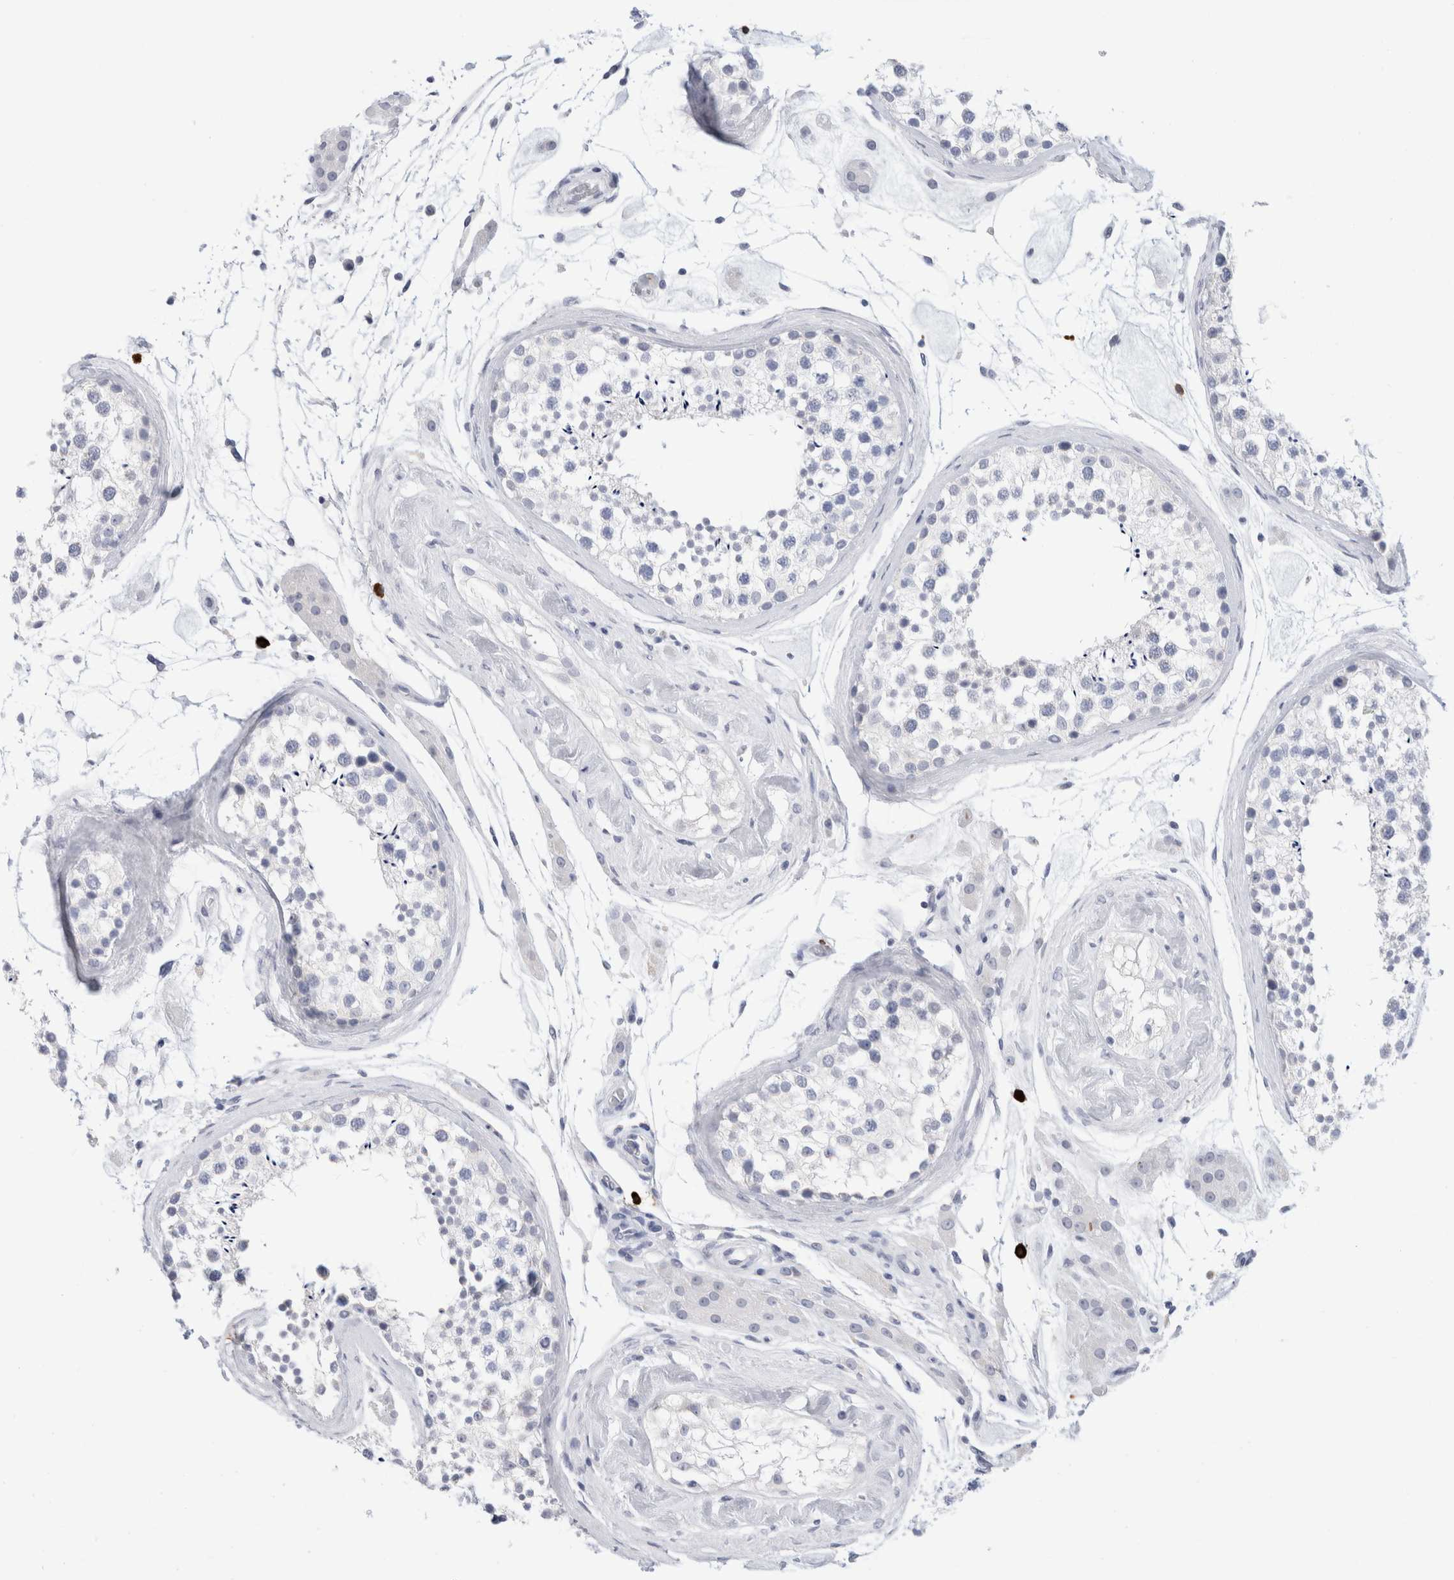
{"staining": {"intensity": "negative", "quantity": "none", "location": "none"}, "tissue": "testis", "cell_type": "Cells in seminiferous ducts", "image_type": "normal", "snomed": [{"axis": "morphology", "description": "Normal tissue, NOS"}, {"axis": "topography", "description": "Testis"}], "caption": "Cells in seminiferous ducts show no significant positivity in unremarkable testis. (DAB immunohistochemistry, high magnification).", "gene": "SLC22A12", "patient": {"sex": "male", "age": 46}}